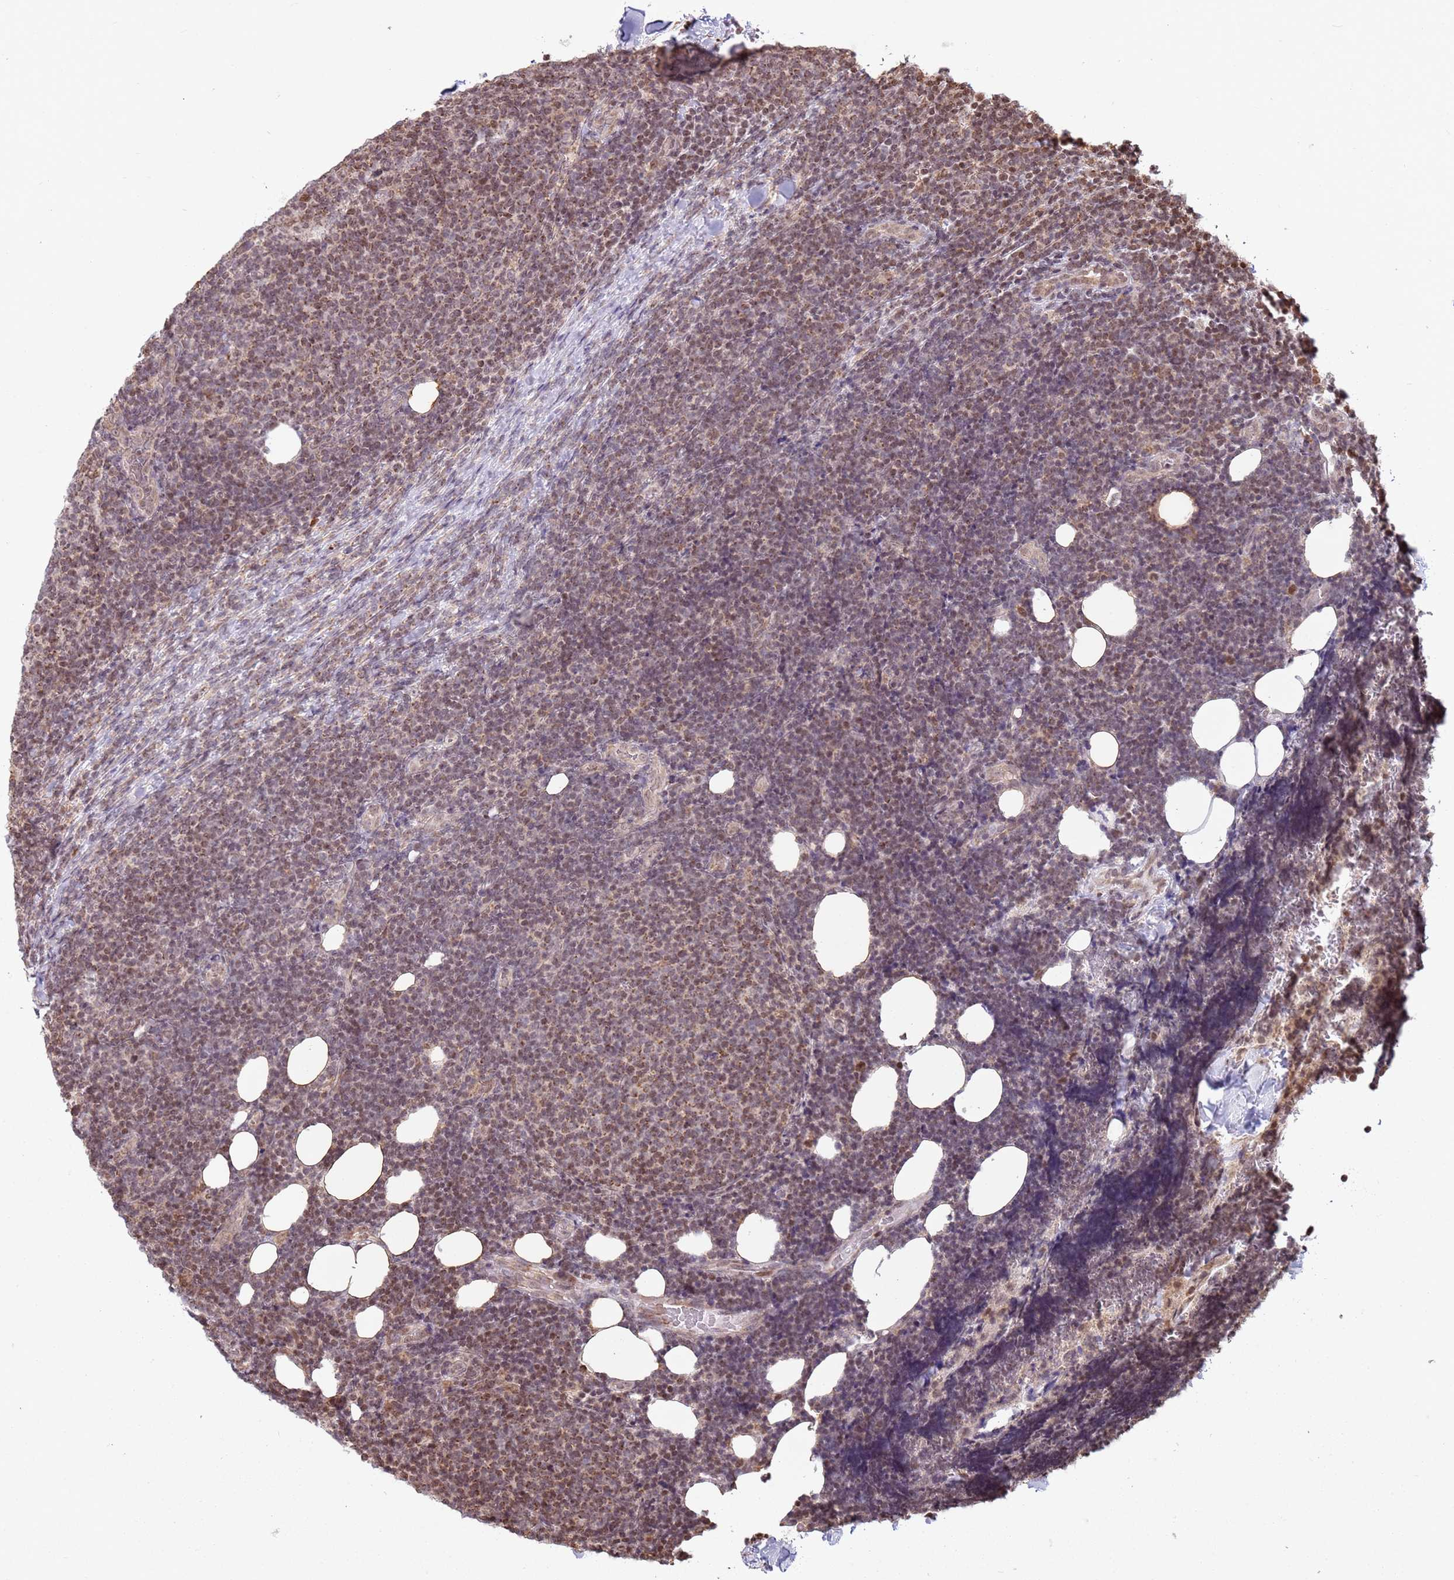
{"staining": {"intensity": "moderate", "quantity": ">75%", "location": "cytoplasmic/membranous,nuclear"}, "tissue": "lymphoma", "cell_type": "Tumor cells", "image_type": "cancer", "snomed": [{"axis": "morphology", "description": "Malignant lymphoma, non-Hodgkin's type, Low grade"}, {"axis": "topography", "description": "Lymph node"}], "caption": "Brown immunohistochemical staining in lymphoma reveals moderate cytoplasmic/membranous and nuclear expression in about >75% of tumor cells.", "gene": "SCAF1", "patient": {"sex": "male", "age": 66}}